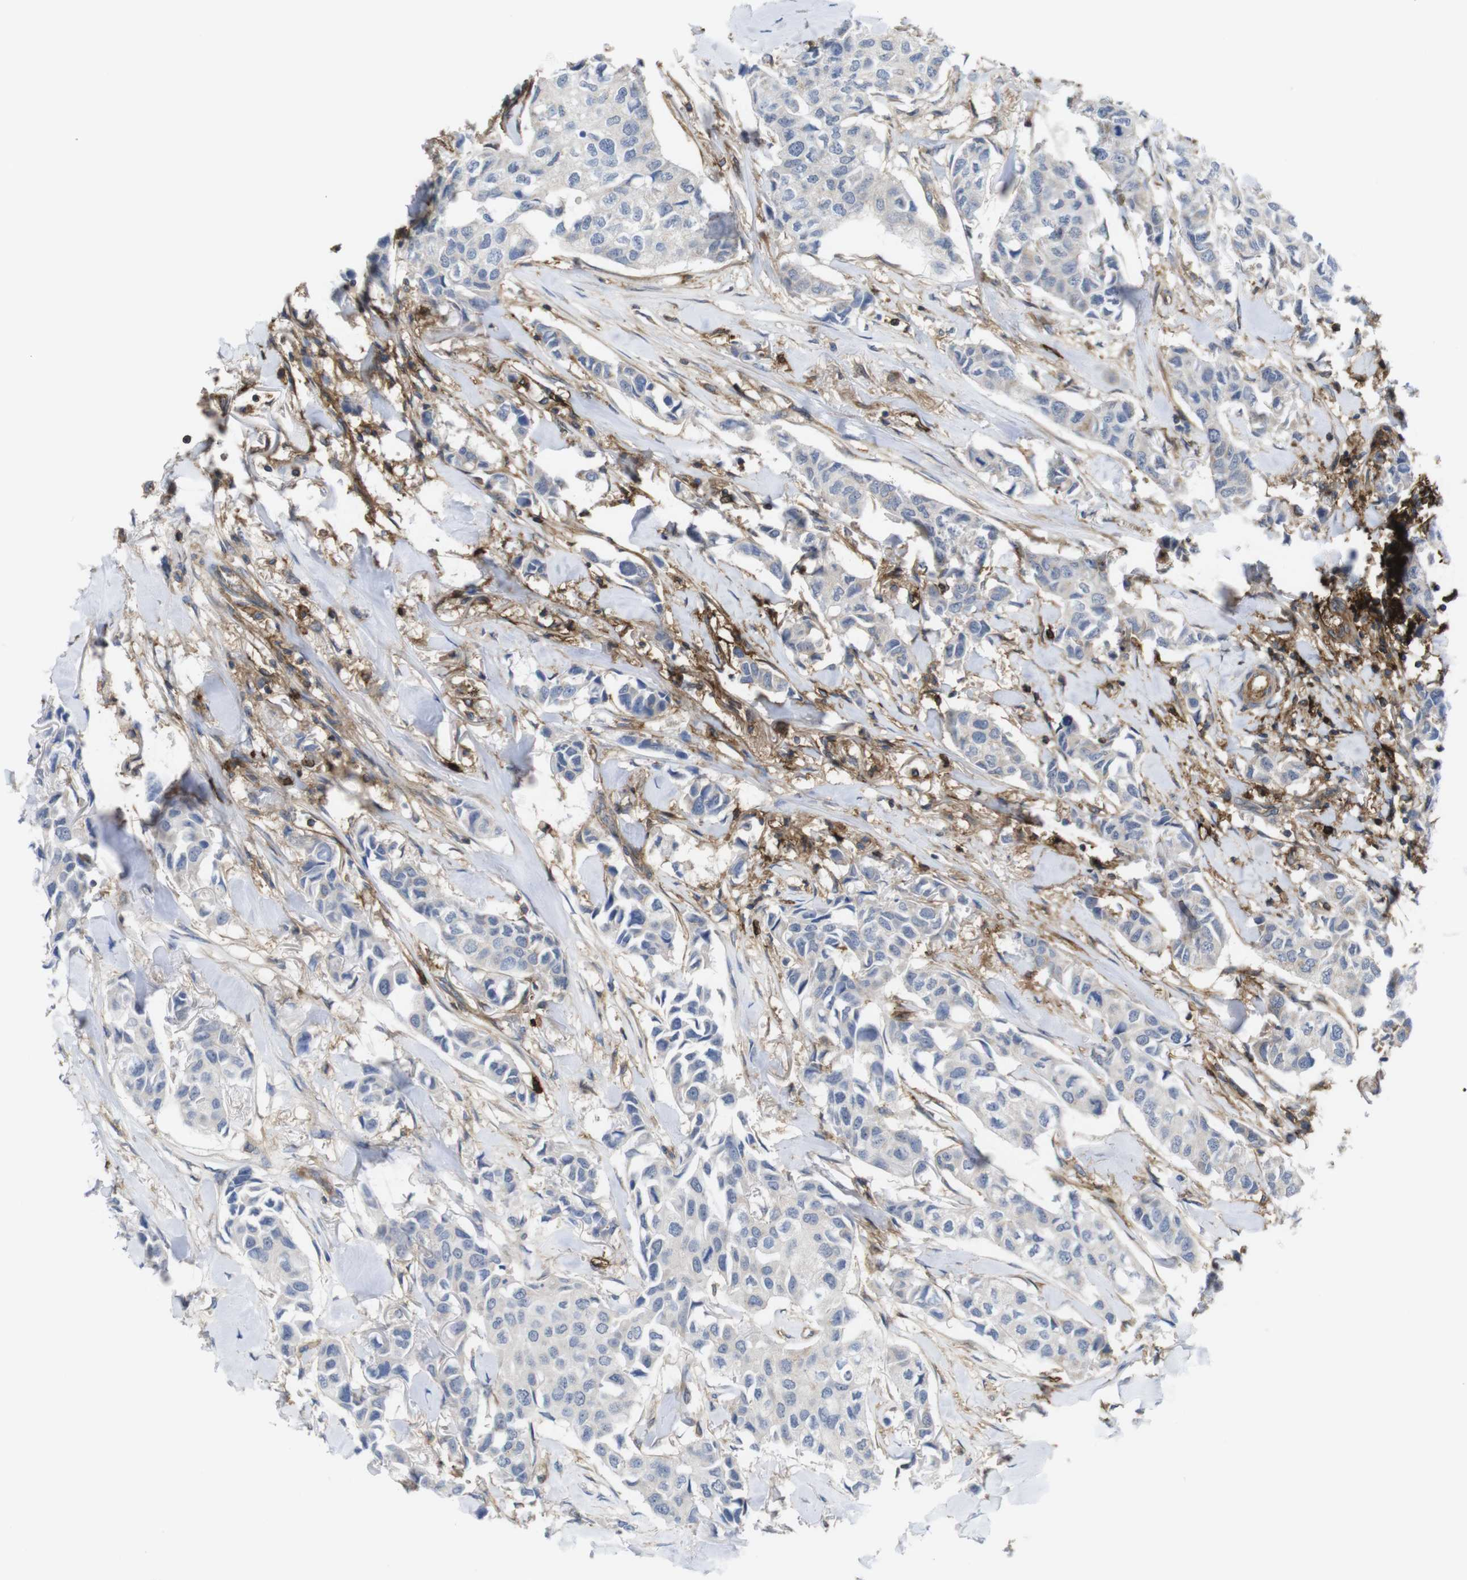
{"staining": {"intensity": "negative", "quantity": "none", "location": "none"}, "tissue": "breast cancer", "cell_type": "Tumor cells", "image_type": "cancer", "snomed": [{"axis": "morphology", "description": "Duct carcinoma"}, {"axis": "topography", "description": "Breast"}], "caption": "Image shows no protein positivity in tumor cells of breast invasive ductal carcinoma tissue.", "gene": "CCR6", "patient": {"sex": "female", "age": 80}}